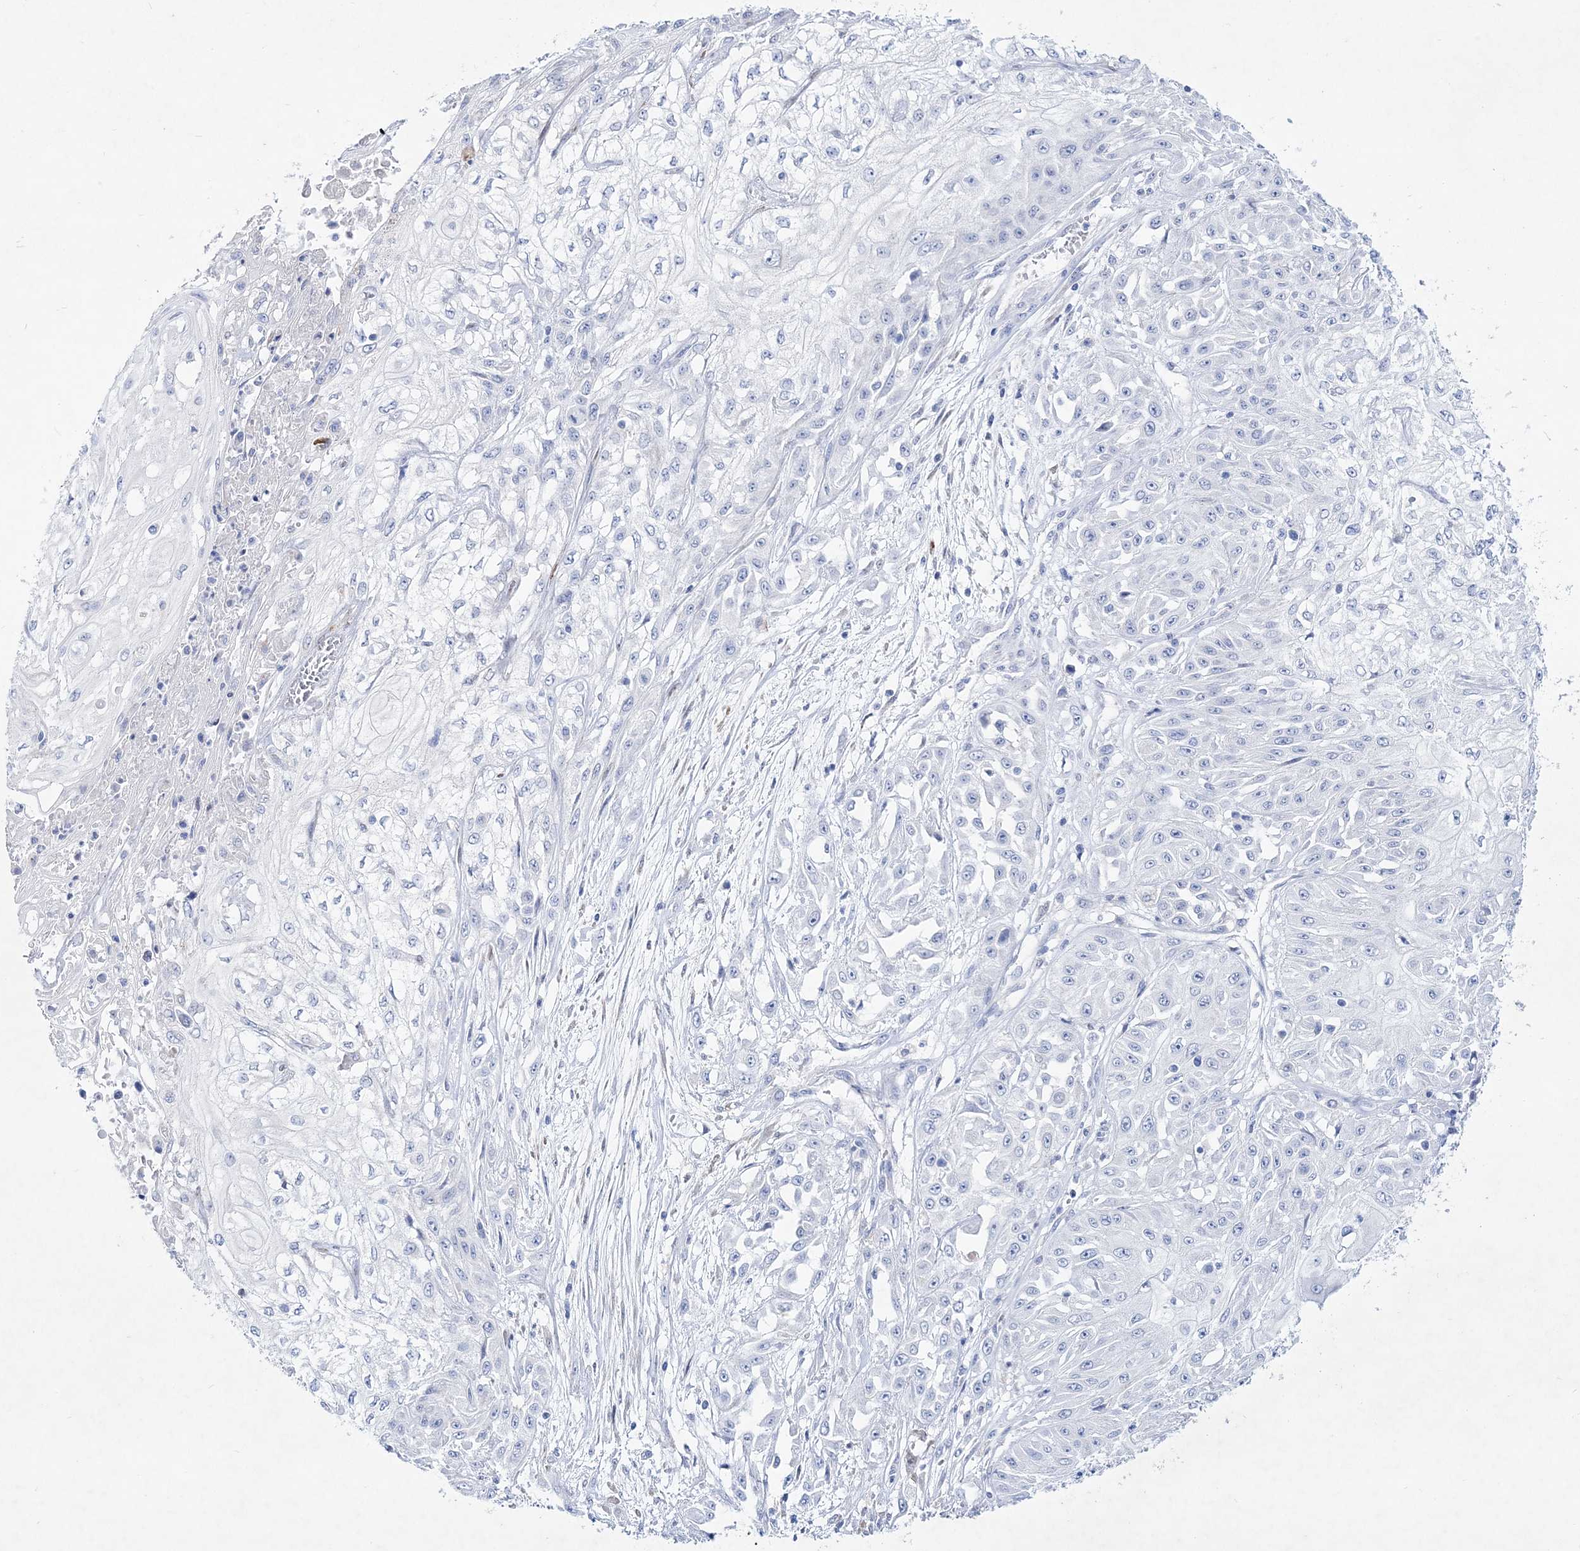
{"staining": {"intensity": "negative", "quantity": "none", "location": "none"}, "tissue": "skin cancer", "cell_type": "Tumor cells", "image_type": "cancer", "snomed": [{"axis": "morphology", "description": "Squamous cell carcinoma, NOS"}, {"axis": "morphology", "description": "Squamous cell carcinoma, metastatic, NOS"}, {"axis": "topography", "description": "Skin"}, {"axis": "topography", "description": "Lymph node"}], "caption": "Tumor cells show no significant positivity in skin cancer (squamous cell carcinoma).", "gene": "SPINK7", "patient": {"sex": "male", "age": 75}}